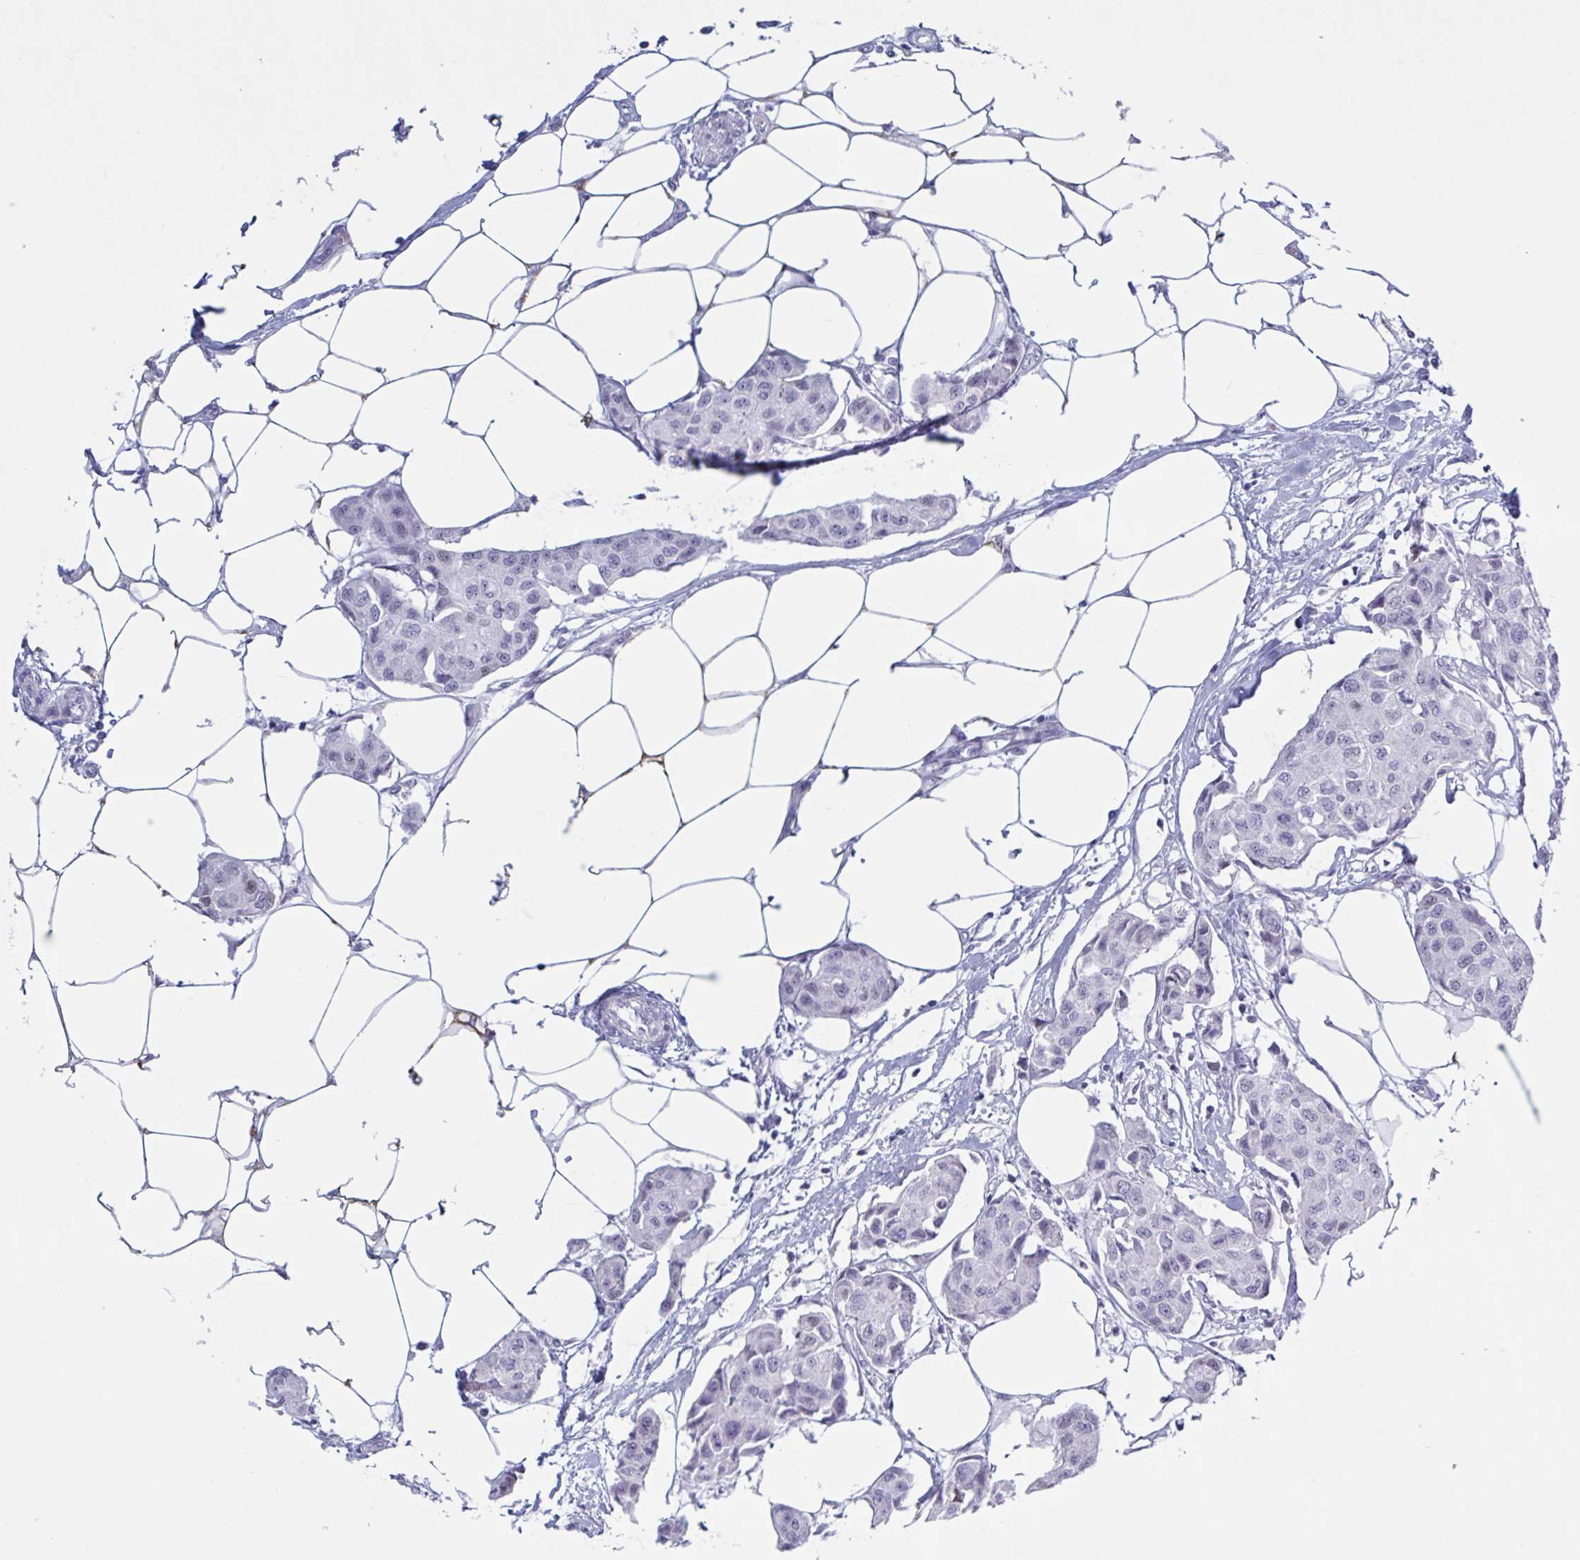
{"staining": {"intensity": "negative", "quantity": "none", "location": "none"}, "tissue": "breast cancer", "cell_type": "Tumor cells", "image_type": "cancer", "snomed": [{"axis": "morphology", "description": "Duct carcinoma"}, {"axis": "topography", "description": "Breast"}, {"axis": "topography", "description": "Lymph node"}], "caption": "Immunohistochemistry of human breast invasive ductal carcinoma displays no expression in tumor cells.", "gene": "TANK", "patient": {"sex": "female", "age": 80}}